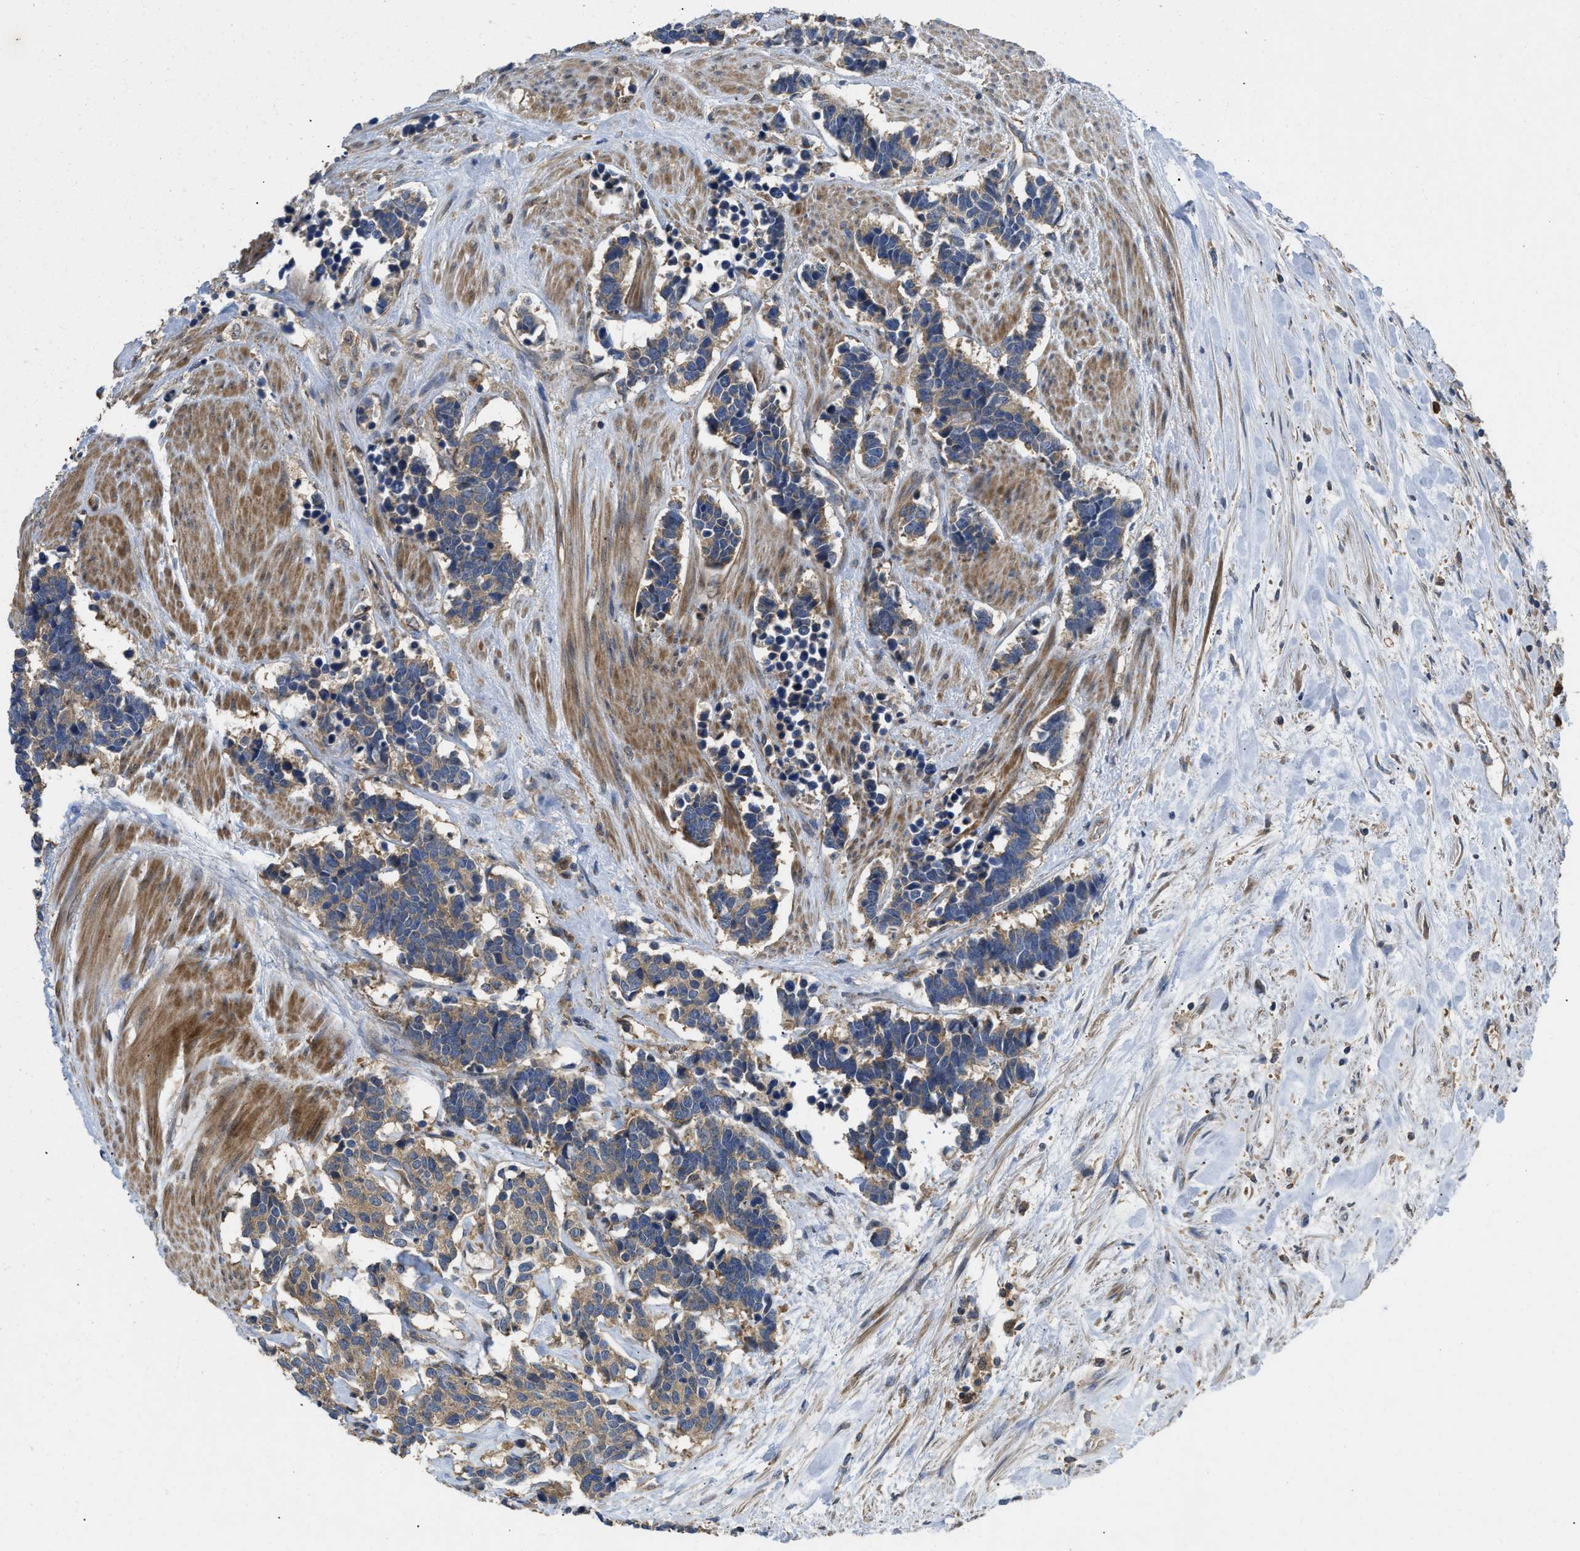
{"staining": {"intensity": "weak", "quantity": ">75%", "location": "cytoplasmic/membranous"}, "tissue": "carcinoid", "cell_type": "Tumor cells", "image_type": "cancer", "snomed": [{"axis": "morphology", "description": "Carcinoma, NOS"}, {"axis": "morphology", "description": "Carcinoid, malignant, NOS"}, {"axis": "topography", "description": "Urinary bladder"}], "caption": "Malignant carcinoid stained with a brown dye reveals weak cytoplasmic/membranous positive positivity in about >75% of tumor cells.", "gene": "RNF216", "patient": {"sex": "male", "age": 57}}